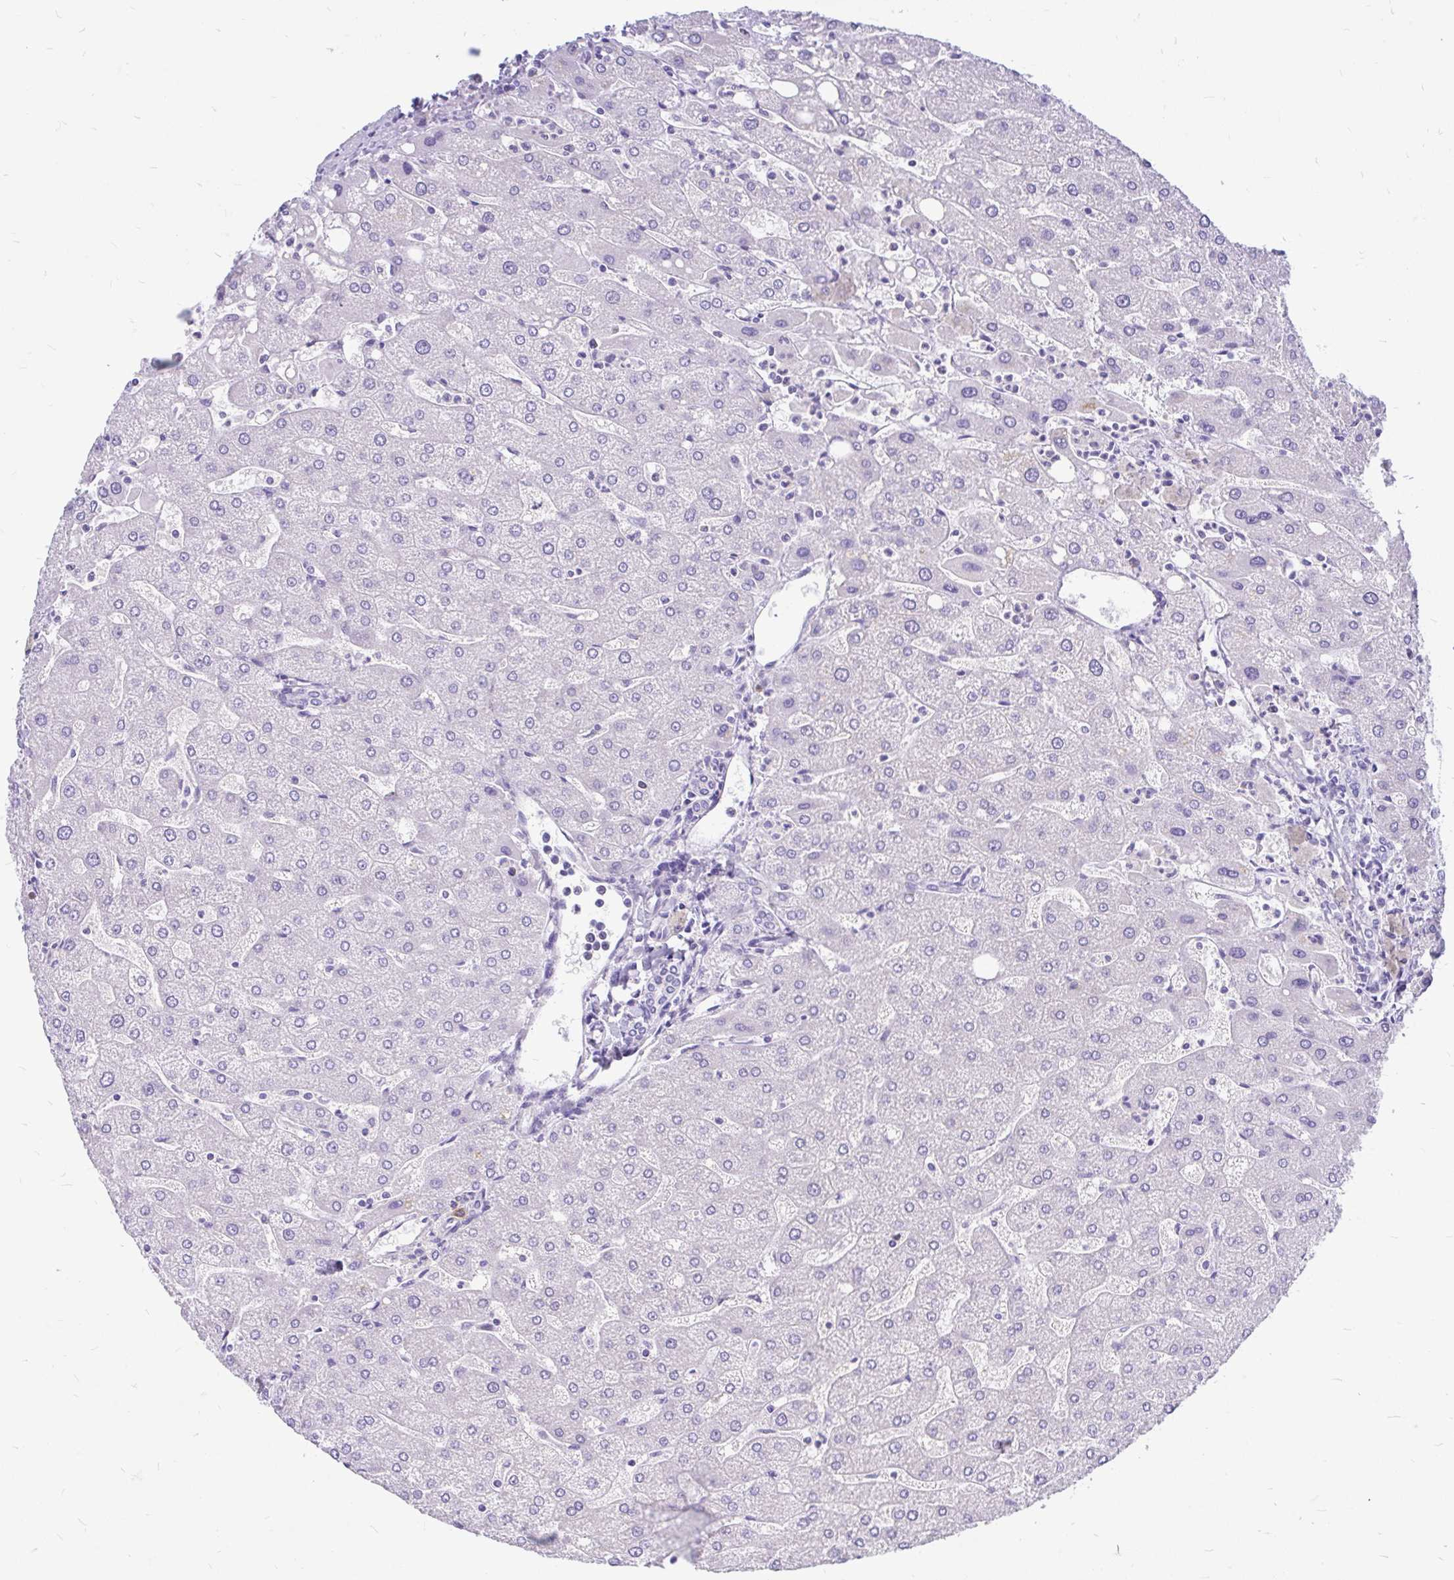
{"staining": {"intensity": "negative", "quantity": "none", "location": "none"}, "tissue": "liver", "cell_type": "Cholangiocytes", "image_type": "normal", "snomed": [{"axis": "morphology", "description": "Normal tissue, NOS"}, {"axis": "topography", "description": "Liver"}], "caption": "The immunohistochemistry (IHC) micrograph has no significant positivity in cholangiocytes of liver.", "gene": "MAP1LC3A", "patient": {"sex": "male", "age": 67}}